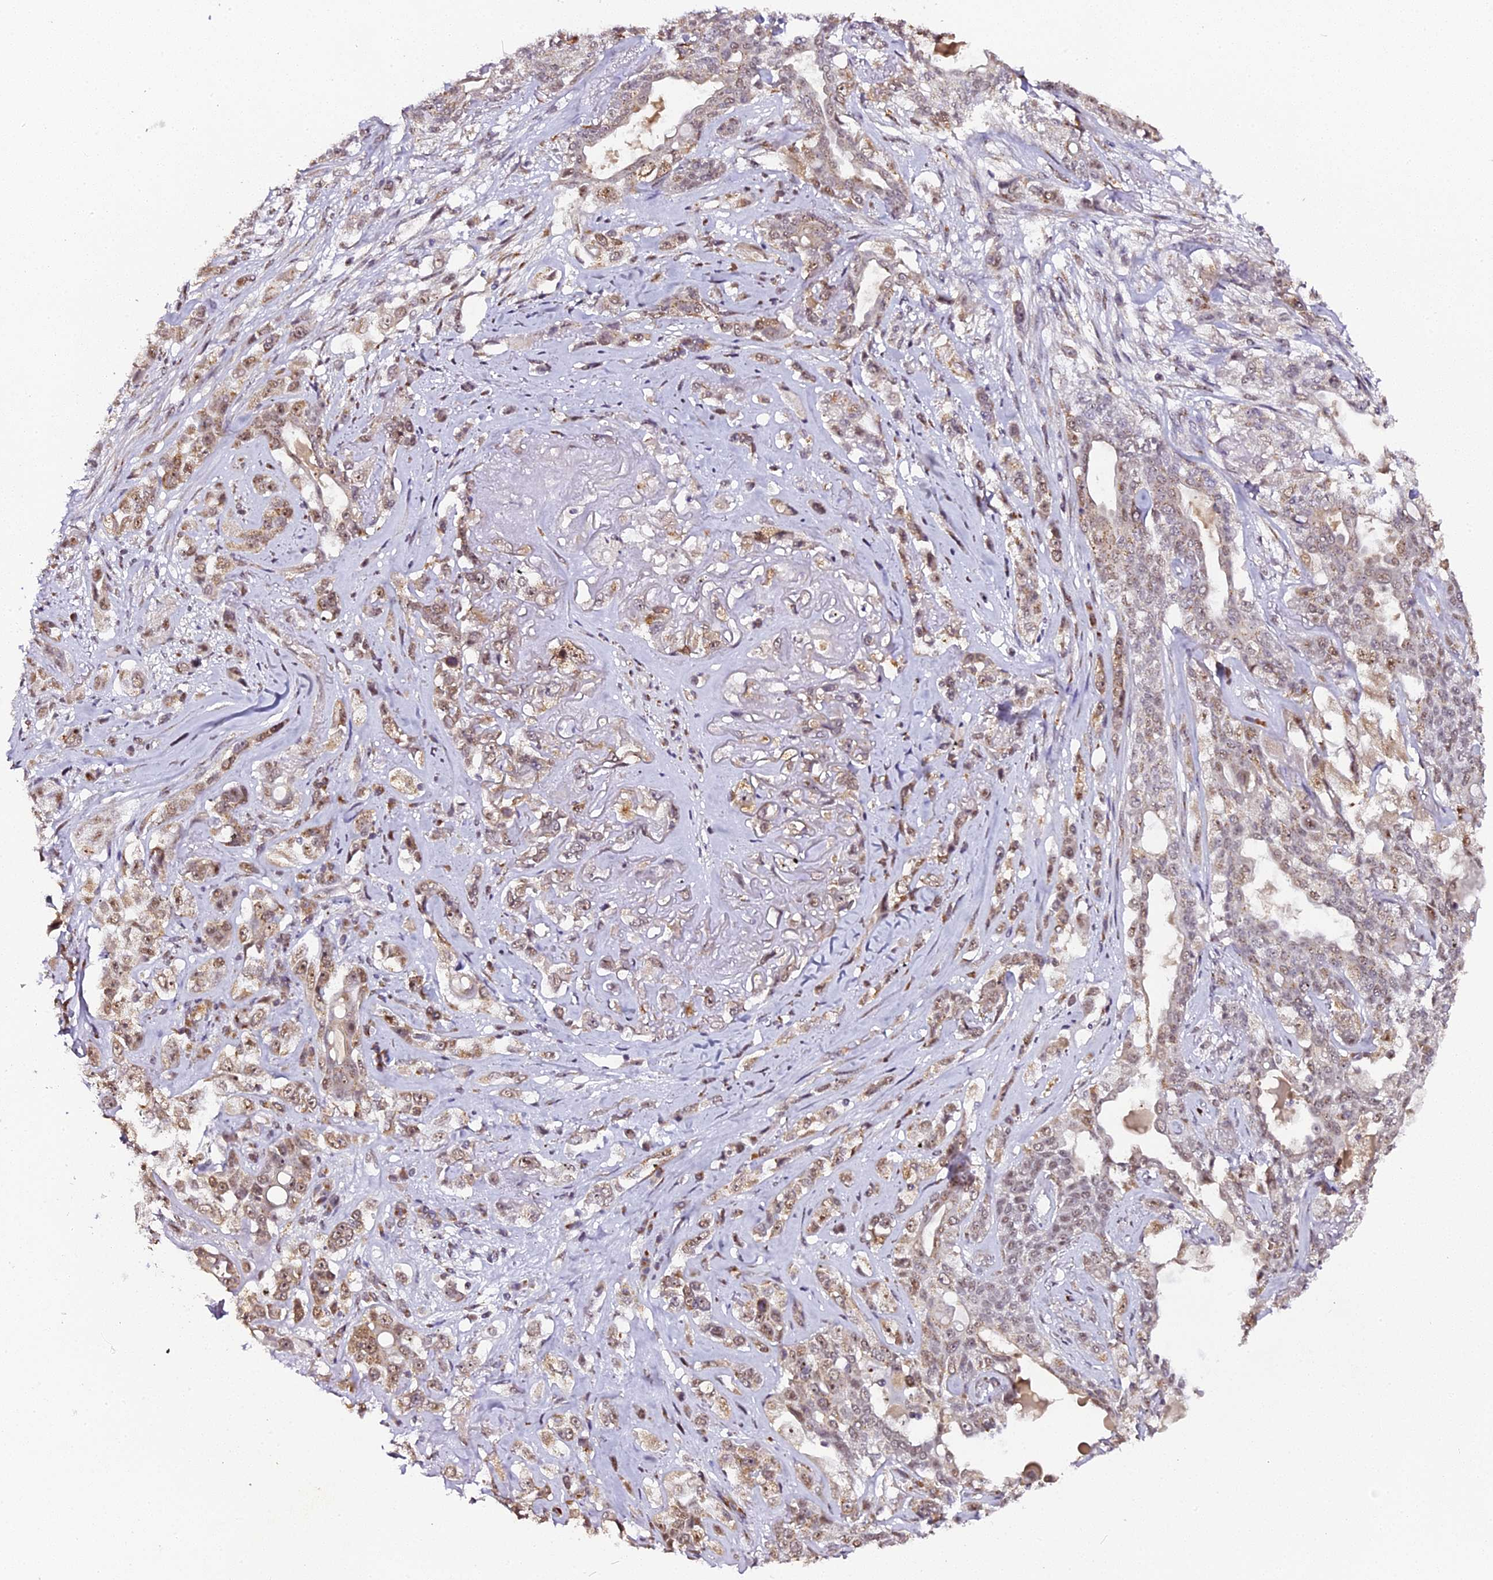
{"staining": {"intensity": "moderate", "quantity": "25%-75%", "location": "cytoplasmic/membranous,nuclear"}, "tissue": "lung cancer", "cell_type": "Tumor cells", "image_type": "cancer", "snomed": [{"axis": "morphology", "description": "Squamous cell carcinoma, NOS"}, {"axis": "topography", "description": "Lung"}], "caption": "High-magnification brightfield microscopy of squamous cell carcinoma (lung) stained with DAB (3,3'-diaminobenzidine) (brown) and counterstained with hematoxylin (blue). tumor cells exhibit moderate cytoplasmic/membranous and nuclear expression is appreciated in about25%-75% of cells.", "gene": "NCBP1", "patient": {"sex": "female", "age": 70}}